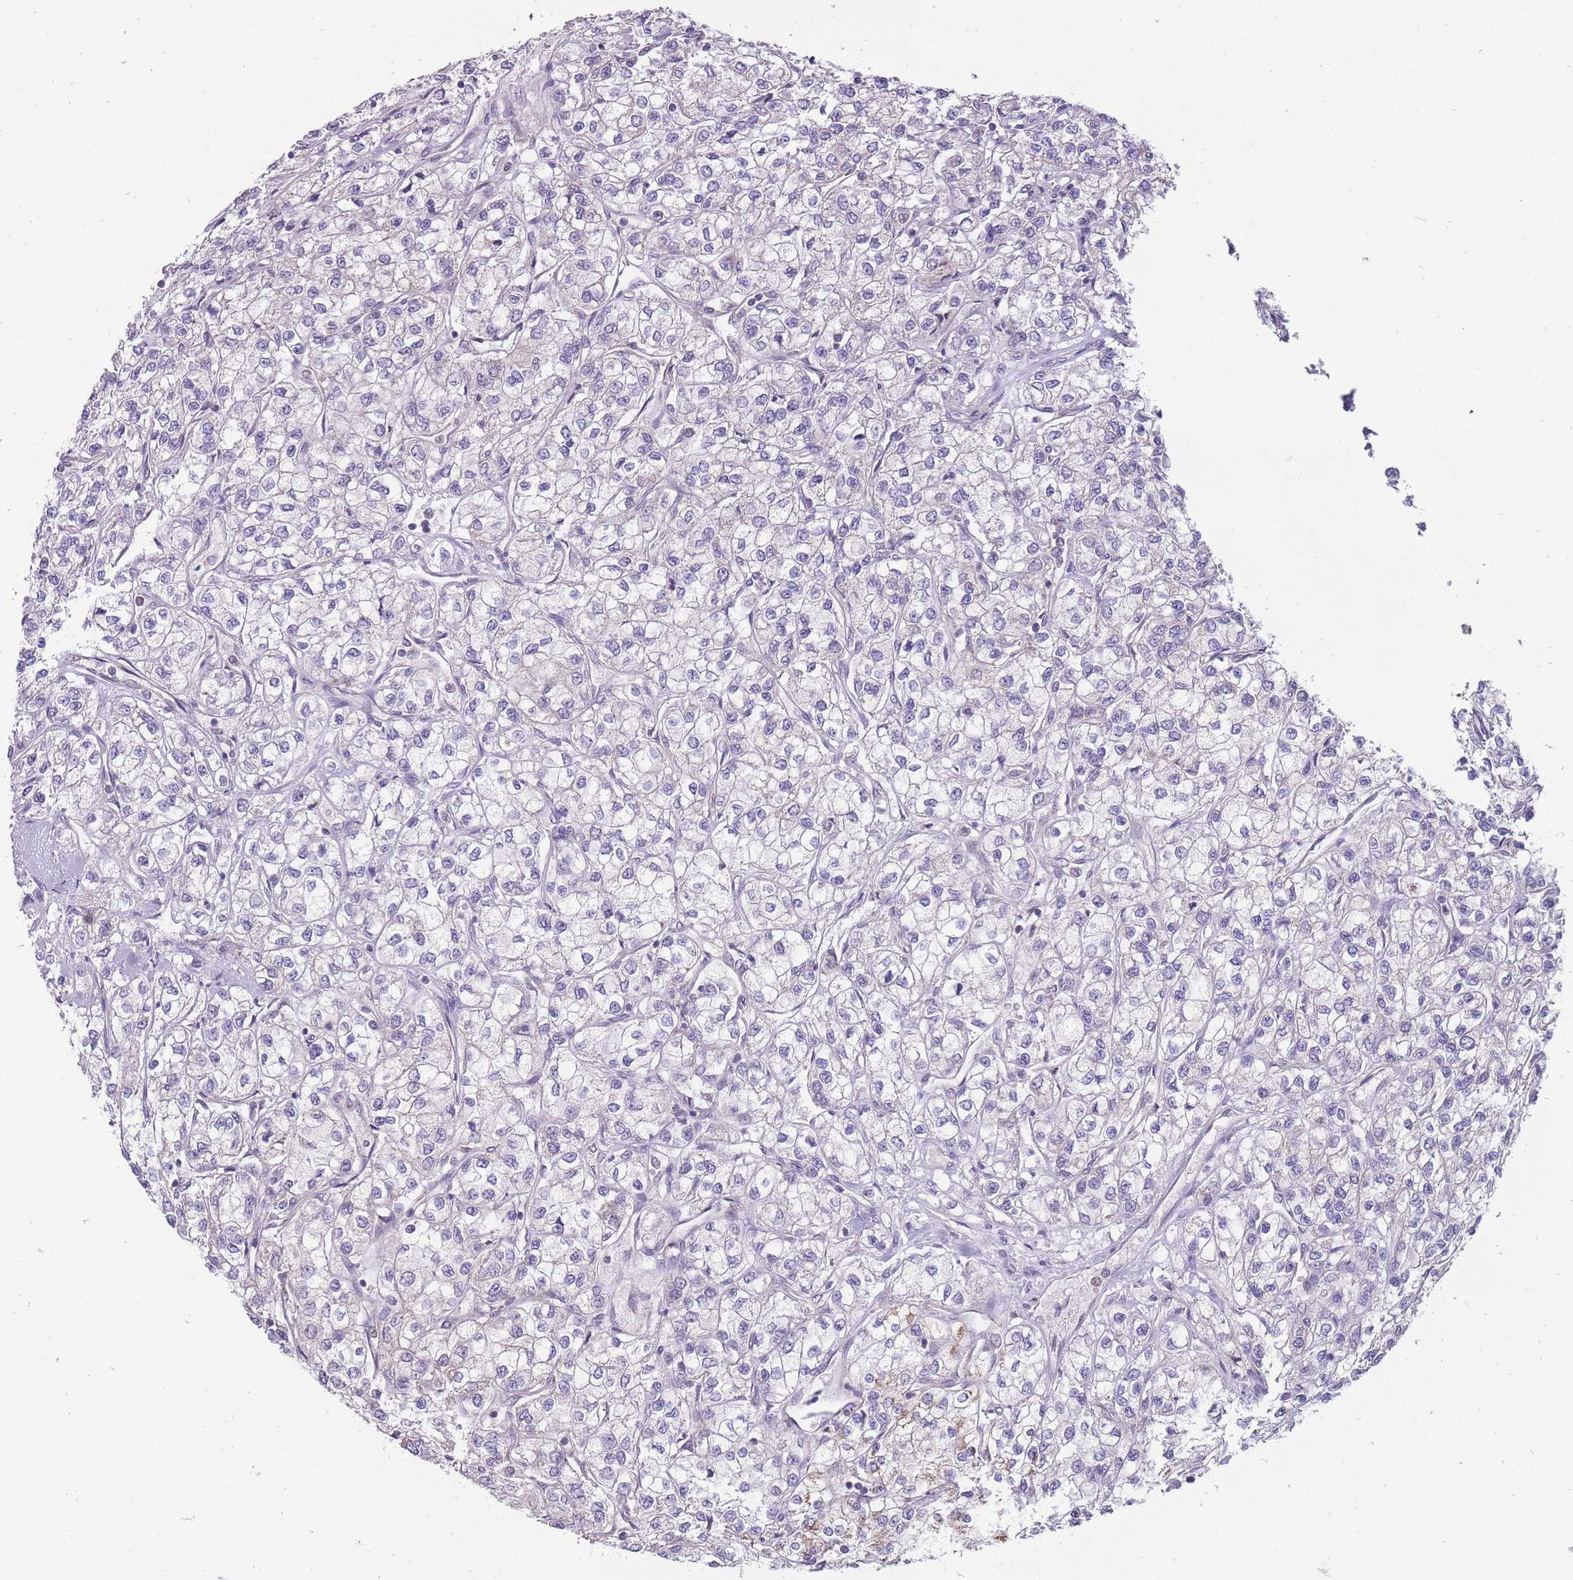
{"staining": {"intensity": "negative", "quantity": "none", "location": "none"}, "tissue": "renal cancer", "cell_type": "Tumor cells", "image_type": "cancer", "snomed": [{"axis": "morphology", "description": "Adenocarcinoma, NOS"}, {"axis": "topography", "description": "Kidney"}], "caption": "Renal cancer (adenocarcinoma) stained for a protein using IHC shows no expression tumor cells.", "gene": "NELL1", "patient": {"sex": "male", "age": 80}}